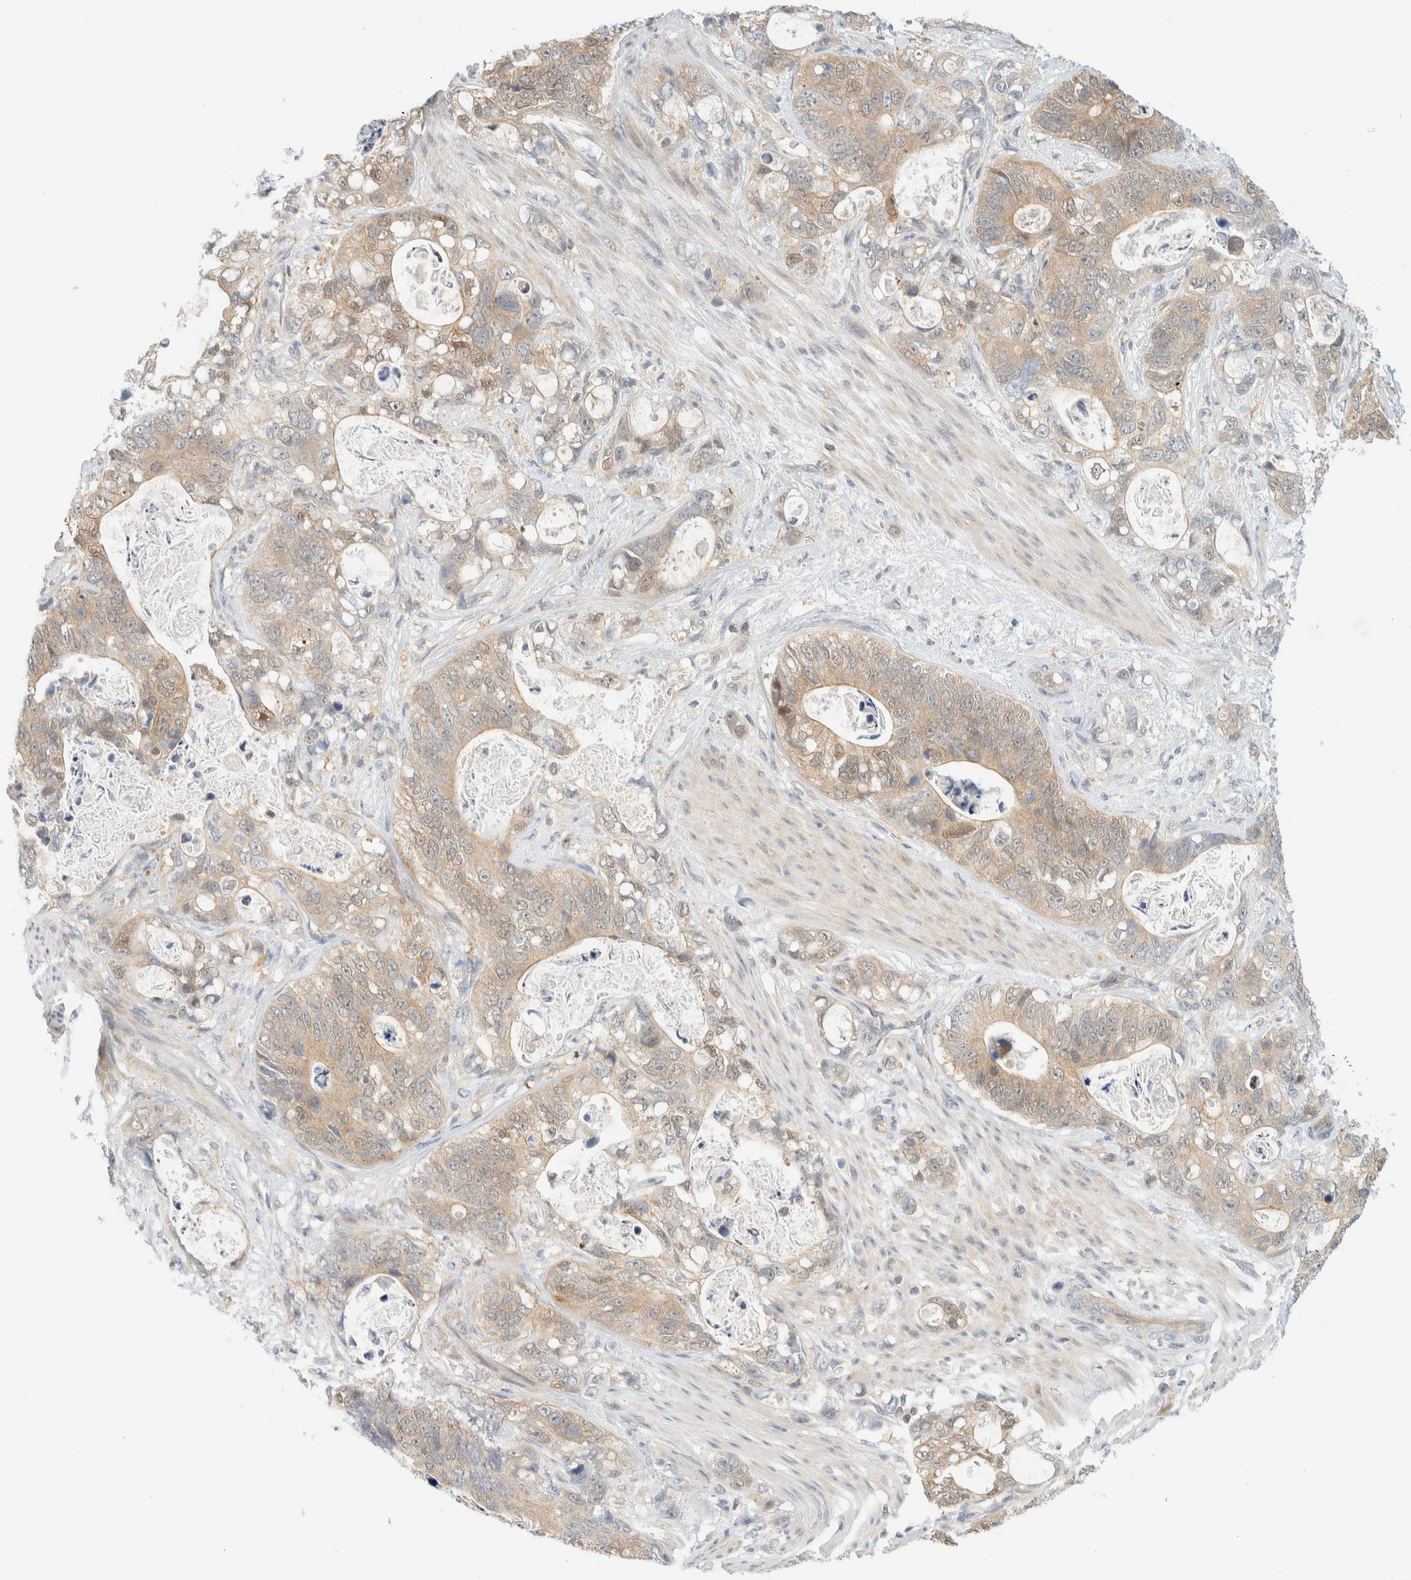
{"staining": {"intensity": "weak", "quantity": ">75%", "location": "cytoplasmic/membranous"}, "tissue": "stomach cancer", "cell_type": "Tumor cells", "image_type": "cancer", "snomed": [{"axis": "morphology", "description": "Normal tissue, NOS"}, {"axis": "morphology", "description": "Adenocarcinoma, NOS"}, {"axis": "topography", "description": "Stomach"}], "caption": "Immunohistochemistry of stomach cancer (adenocarcinoma) reveals low levels of weak cytoplasmic/membranous positivity in approximately >75% of tumor cells. The staining was performed using DAB (3,3'-diaminobenzidine), with brown indicating positive protein expression. Nuclei are stained blue with hematoxylin.", "gene": "PCYT2", "patient": {"sex": "female", "age": 89}}